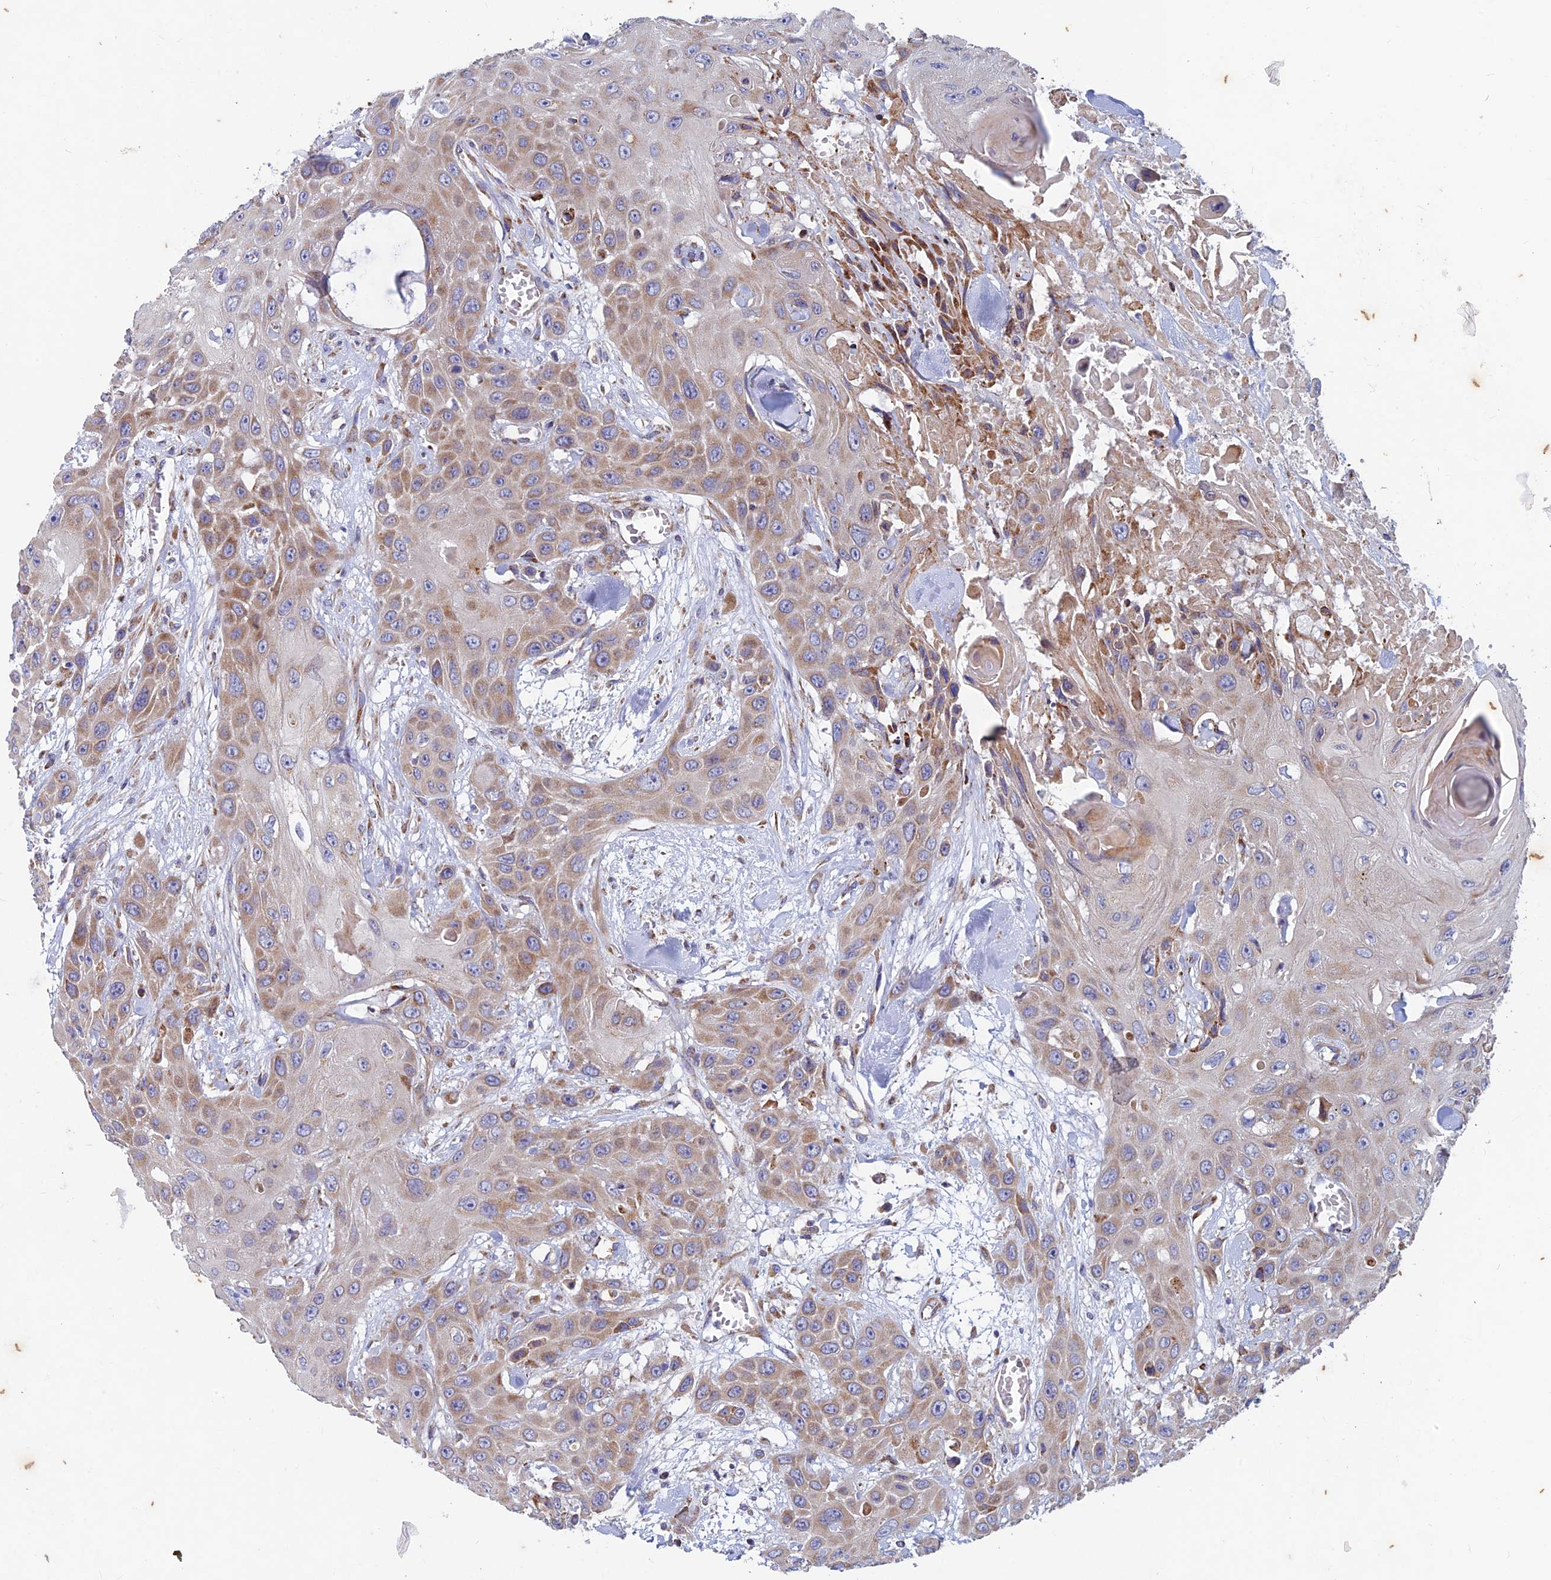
{"staining": {"intensity": "moderate", "quantity": "25%-75%", "location": "cytoplasmic/membranous"}, "tissue": "head and neck cancer", "cell_type": "Tumor cells", "image_type": "cancer", "snomed": [{"axis": "morphology", "description": "Squamous cell carcinoma, NOS"}, {"axis": "topography", "description": "Head-Neck"}], "caption": "Protein positivity by immunohistochemistry (IHC) reveals moderate cytoplasmic/membranous expression in approximately 25%-75% of tumor cells in head and neck cancer (squamous cell carcinoma).", "gene": "AP4S1", "patient": {"sex": "male", "age": 81}}